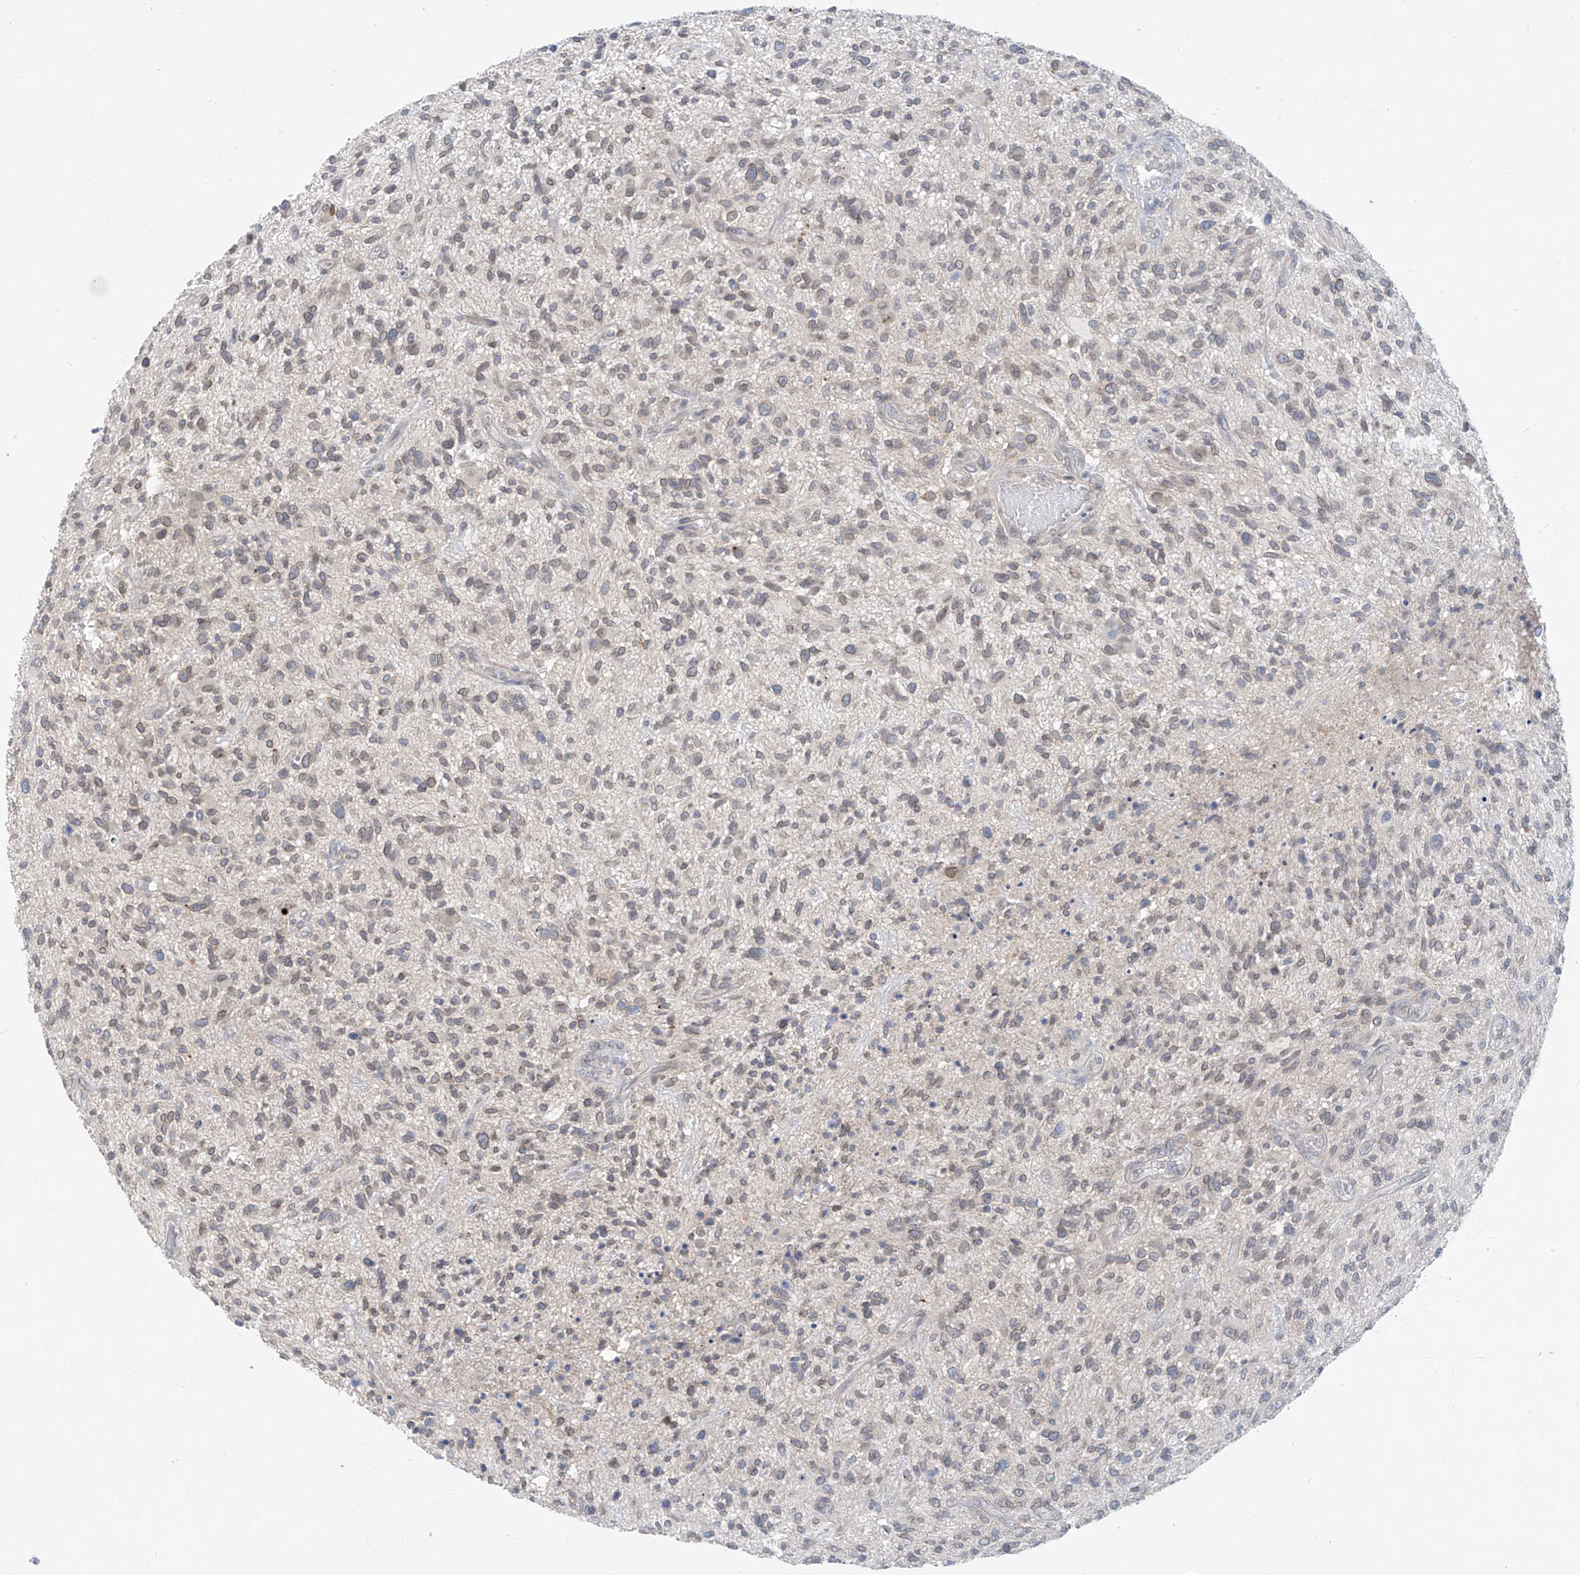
{"staining": {"intensity": "weak", "quantity": ">75%", "location": "cytoplasmic/membranous,nuclear"}, "tissue": "glioma", "cell_type": "Tumor cells", "image_type": "cancer", "snomed": [{"axis": "morphology", "description": "Glioma, malignant, High grade"}, {"axis": "topography", "description": "Brain"}], "caption": "Brown immunohistochemical staining in human glioma demonstrates weak cytoplasmic/membranous and nuclear expression in about >75% of tumor cells.", "gene": "KRTAP25-1", "patient": {"sex": "male", "age": 47}}